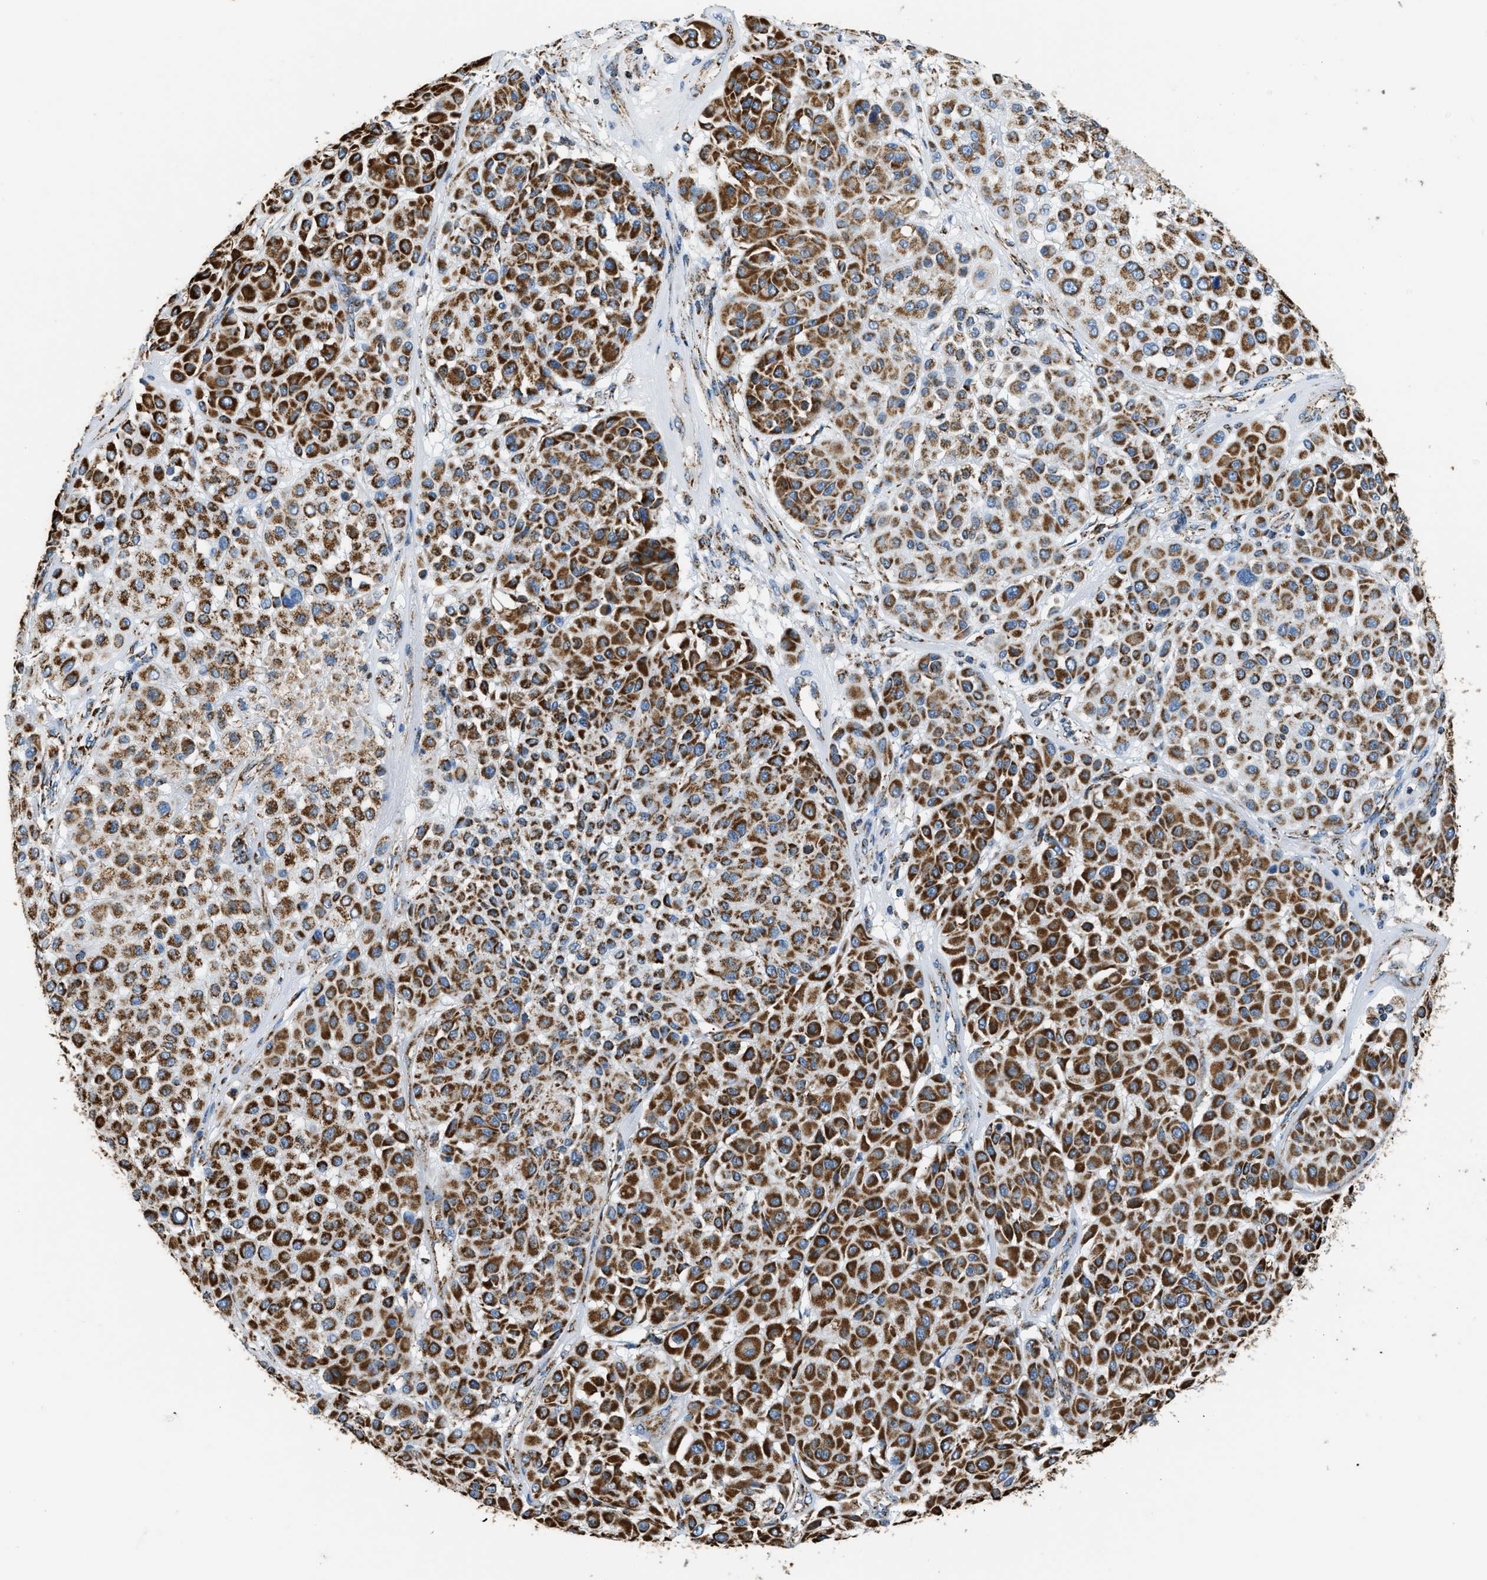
{"staining": {"intensity": "strong", "quantity": ">75%", "location": "cytoplasmic/membranous"}, "tissue": "melanoma", "cell_type": "Tumor cells", "image_type": "cancer", "snomed": [{"axis": "morphology", "description": "Malignant melanoma, Metastatic site"}, {"axis": "topography", "description": "Soft tissue"}], "caption": "Protein expression analysis of human malignant melanoma (metastatic site) reveals strong cytoplasmic/membranous expression in about >75% of tumor cells.", "gene": "IRX6", "patient": {"sex": "male", "age": 41}}